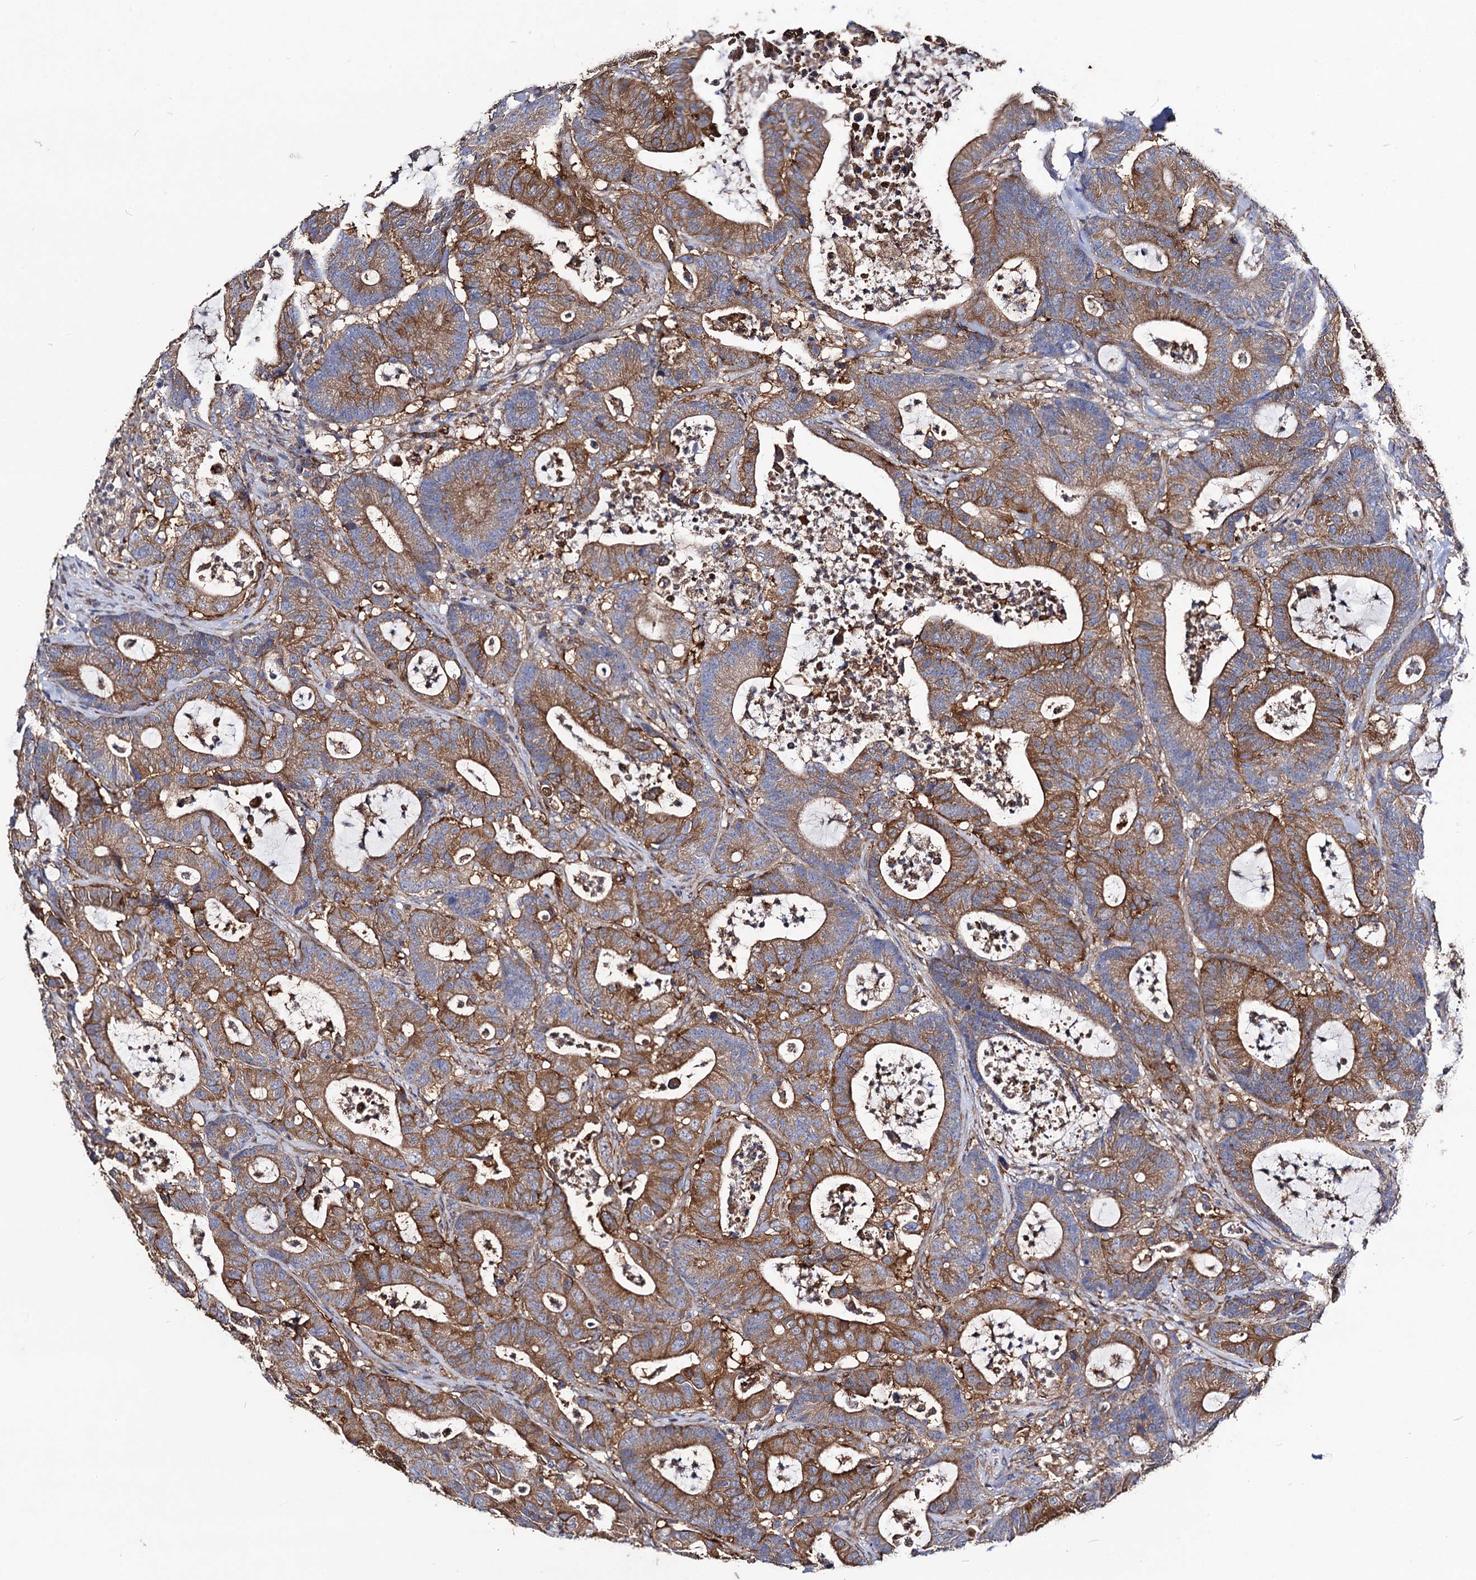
{"staining": {"intensity": "moderate", "quantity": ">75%", "location": "cytoplasmic/membranous"}, "tissue": "colorectal cancer", "cell_type": "Tumor cells", "image_type": "cancer", "snomed": [{"axis": "morphology", "description": "Adenocarcinoma, NOS"}, {"axis": "topography", "description": "Colon"}], "caption": "This is a micrograph of IHC staining of colorectal cancer (adenocarcinoma), which shows moderate staining in the cytoplasmic/membranous of tumor cells.", "gene": "DYDC1", "patient": {"sex": "female", "age": 84}}